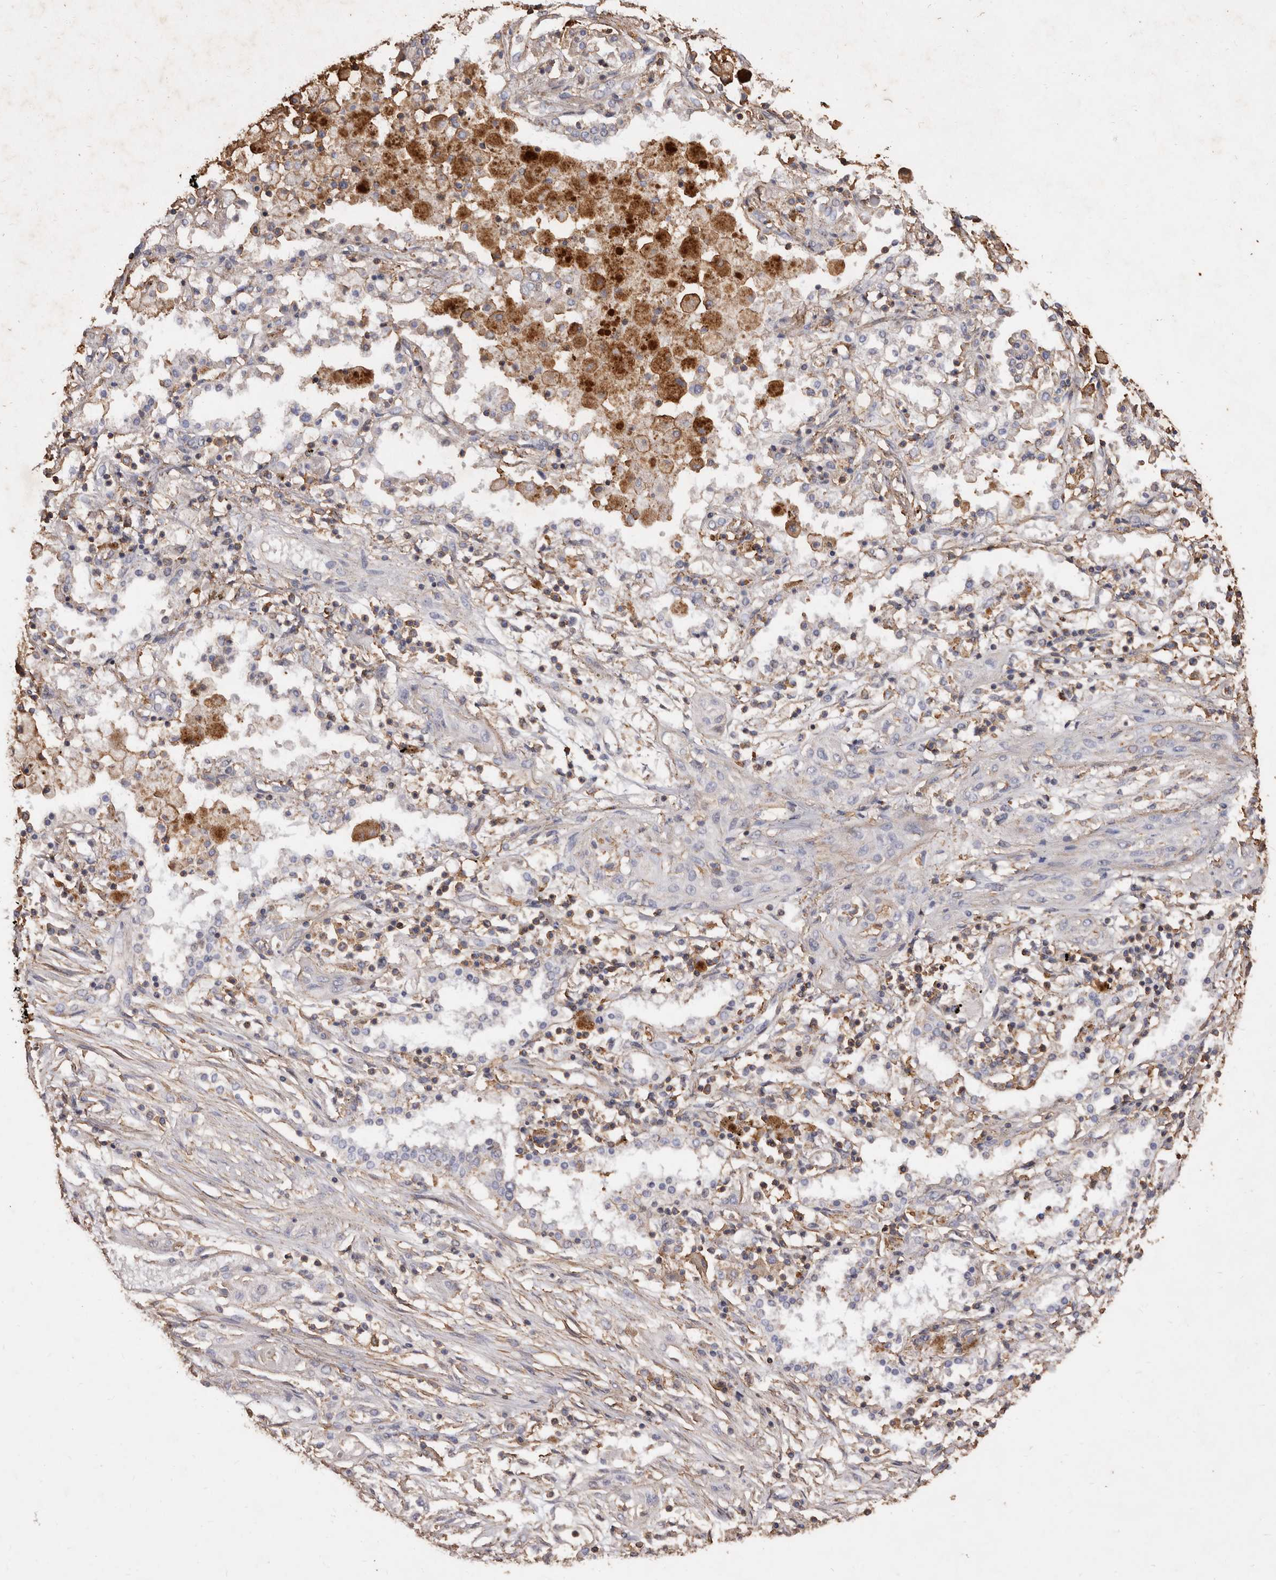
{"staining": {"intensity": "negative", "quantity": "none", "location": "none"}, "tissue": "lung cancer", "cell_type": "Tumor cells", "image_type": "cancer", "snomed": [{"axis": "morphology", "description": "Squamous cell carcinoma, NOS"}, {"axis": "topography", "description": "Lung"}], "caption": "IHC histopathology image of neoplastic tissue: lung cancer (squamous cell carcinoma) stained with DAB (3,3'-diaminobenzidine) displays no significant protein staining in tumor cells. Nuclei are stained in blue.", "gene": "COQ8B", "patient": {"sex": "female", "age": 47}}